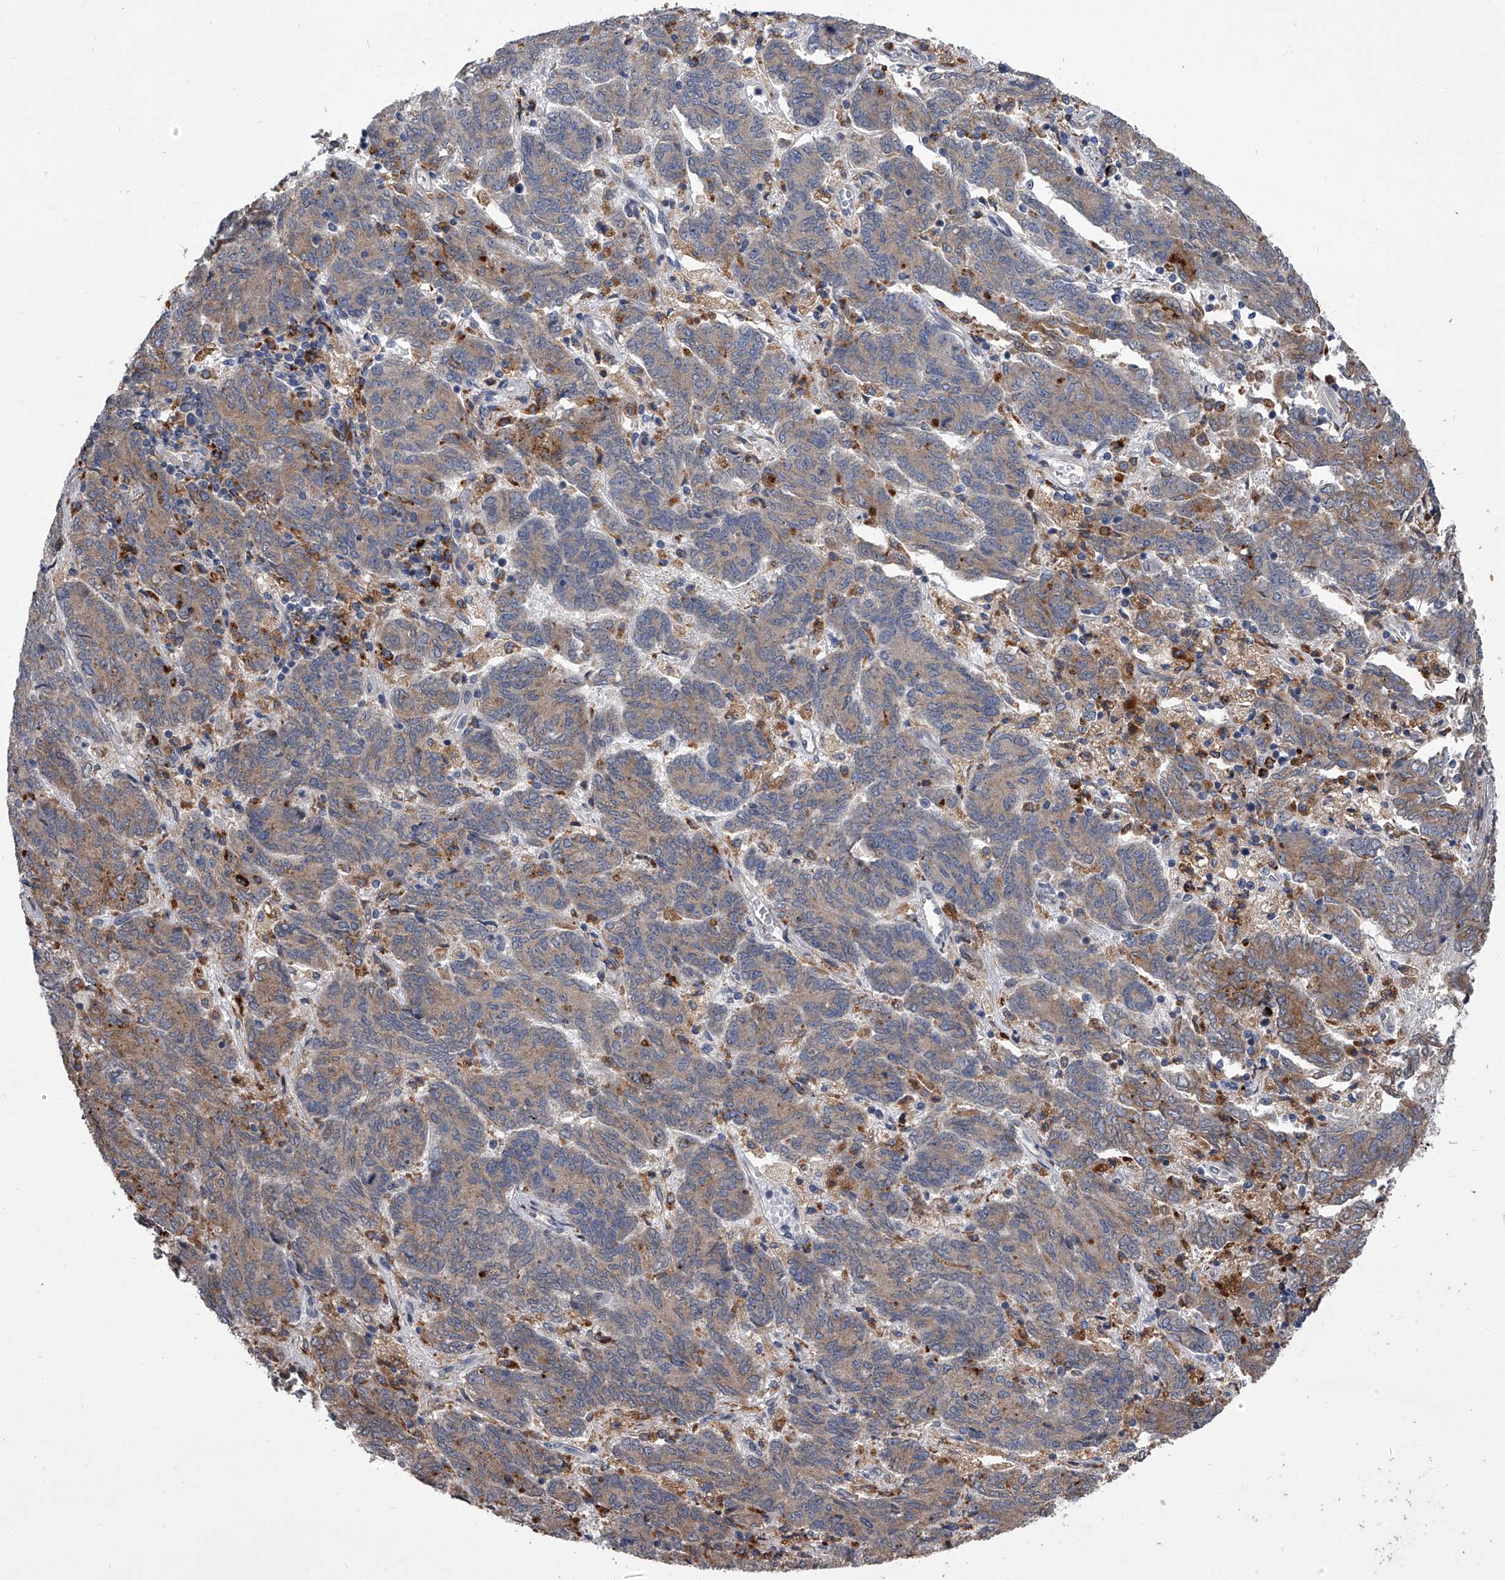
{"staining": {"intensity": "moderate", "quantity": "<25%", "location": "cytoplasmic/membranous"}, "tissue": "endometrial cancer", "cell_type": "Tumor cells", "image_type": "cancer", "snomed": [{"axis": "morphology", "description": "Adenocarcinoma, NOS"}, {"axis": "topography", "description": "Endometrium"}], "caption": "Protein staining of endometrial adenocarcinoma tissue shows moderate cytoplasmic/membranous expression in approximately <25% of tumor cells. The protein of interest is stained brown, and the nuclei are stained in blue (DAB IHC with brightfield microscopy, high magnification).", "gene": "TRIM8", "patient": {"sex": "female", "age": 80}}